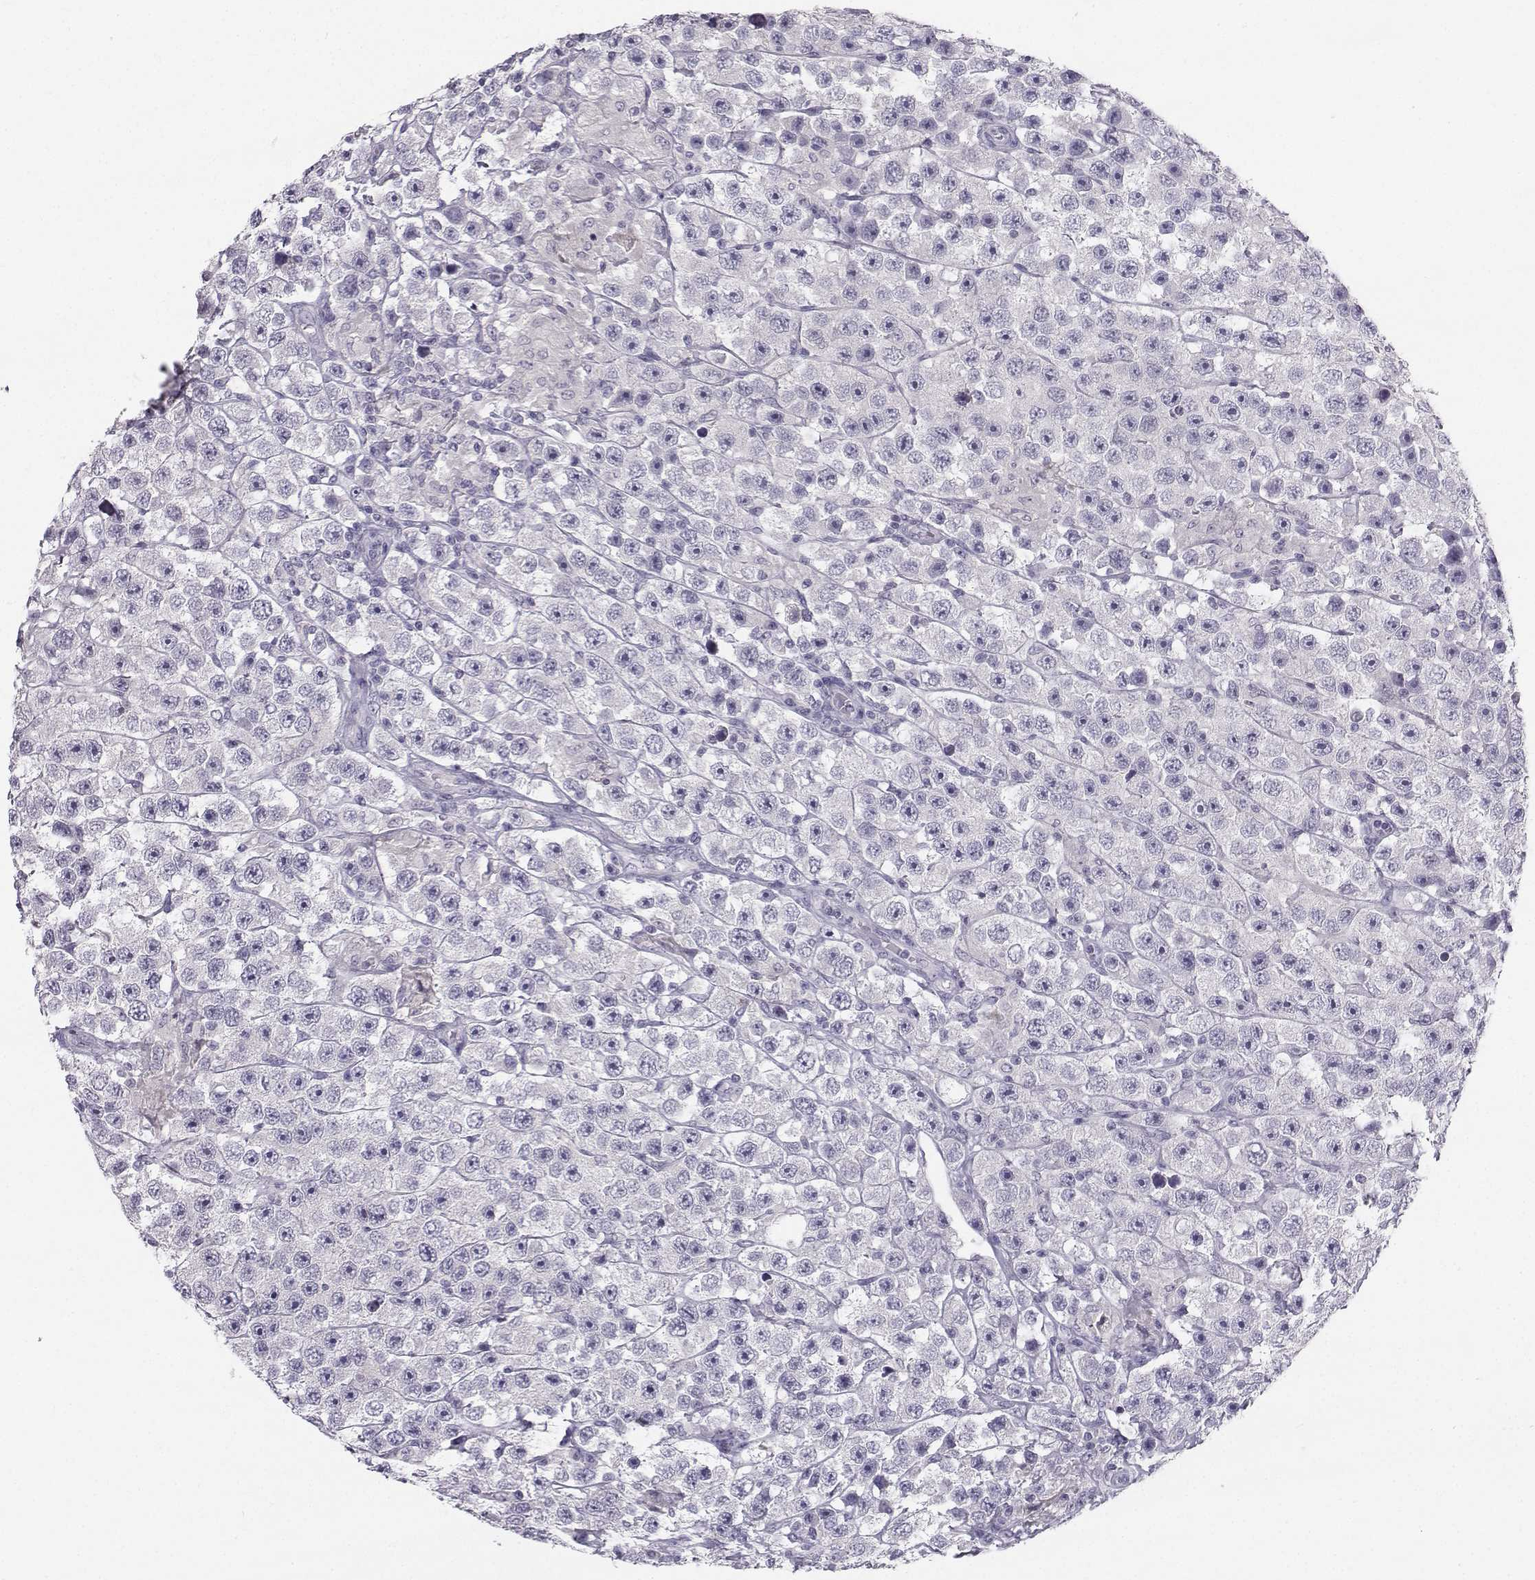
{"staining": {"intensity": "negative", "quantity": "none", "location": "none"}, "tissue": "testis cancer", "cell_type": "Tumor cells", "image_type": "cancer", "snomed": [{"axis": "morphology", "description": "Seminoma, NOS"}, {"axis": "topography", "description": "Testis"}], "caption": "Testis cancer was stained to show a protein in brown. There is no significant positivity in tumor cells.", "gene": "SYCE1", "patient": {"sex": "male", "age": 45}}